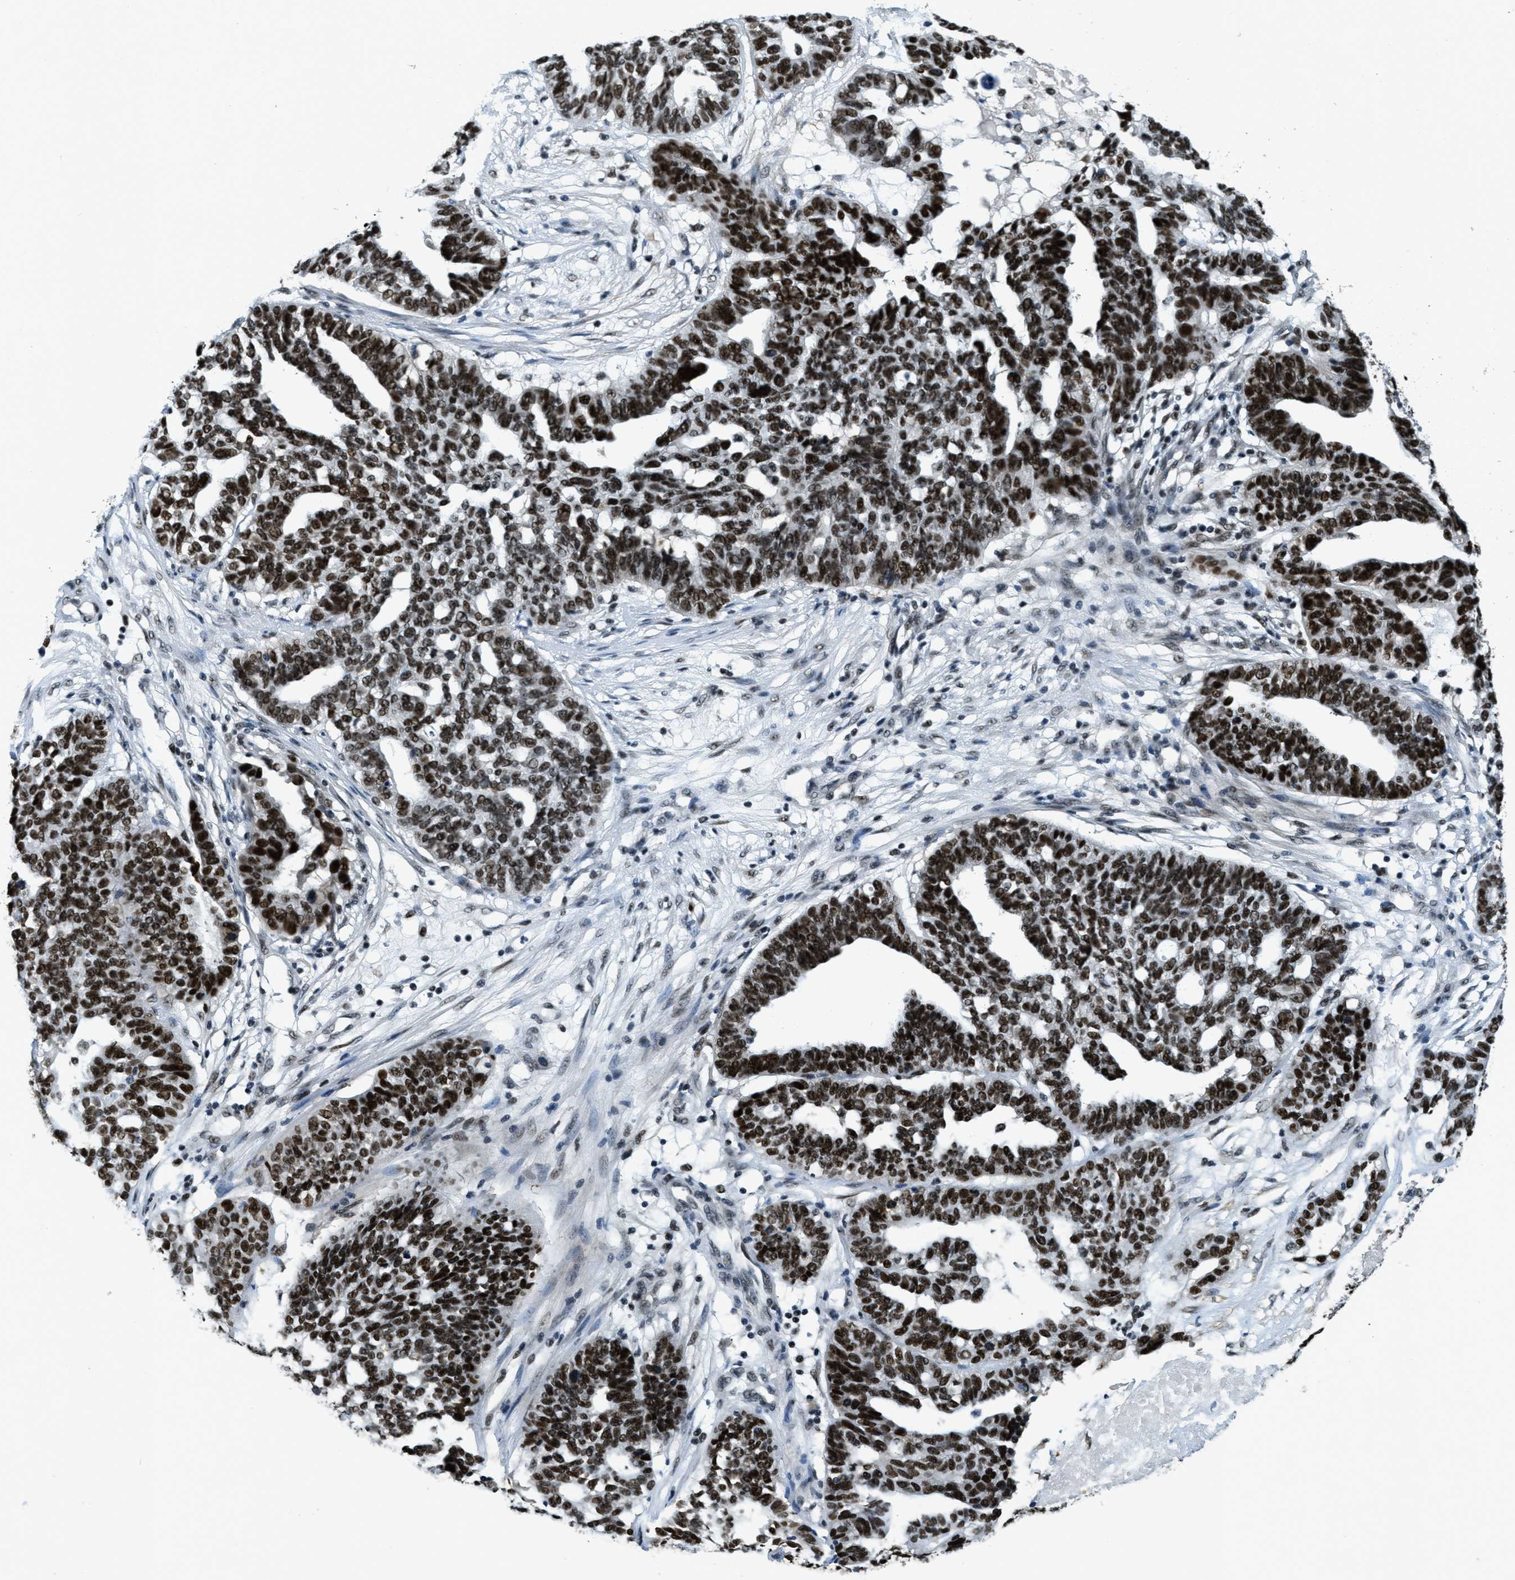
{"staining": {"intensity": "strong", "quantity": ">75%", "location": "nuclear"}, "tissue": "ovarian cancer", "cell_type": "Tumor cells", "image_type": "cancer", "snomed": [{"axis": "morphology", "description": "Cystadenocarcinoma, serous, NOS"}, {"axis": "topography", "description": "Ovary"}], "caption": "Serous cystadenocarcinoma (ovarian) tissue exhibits strong nuclear staining in about >75% of tumor cells, visualized by immunohistochemistry.", "gene": "SSB", "patient": {"sex": "female", "age": 59}}